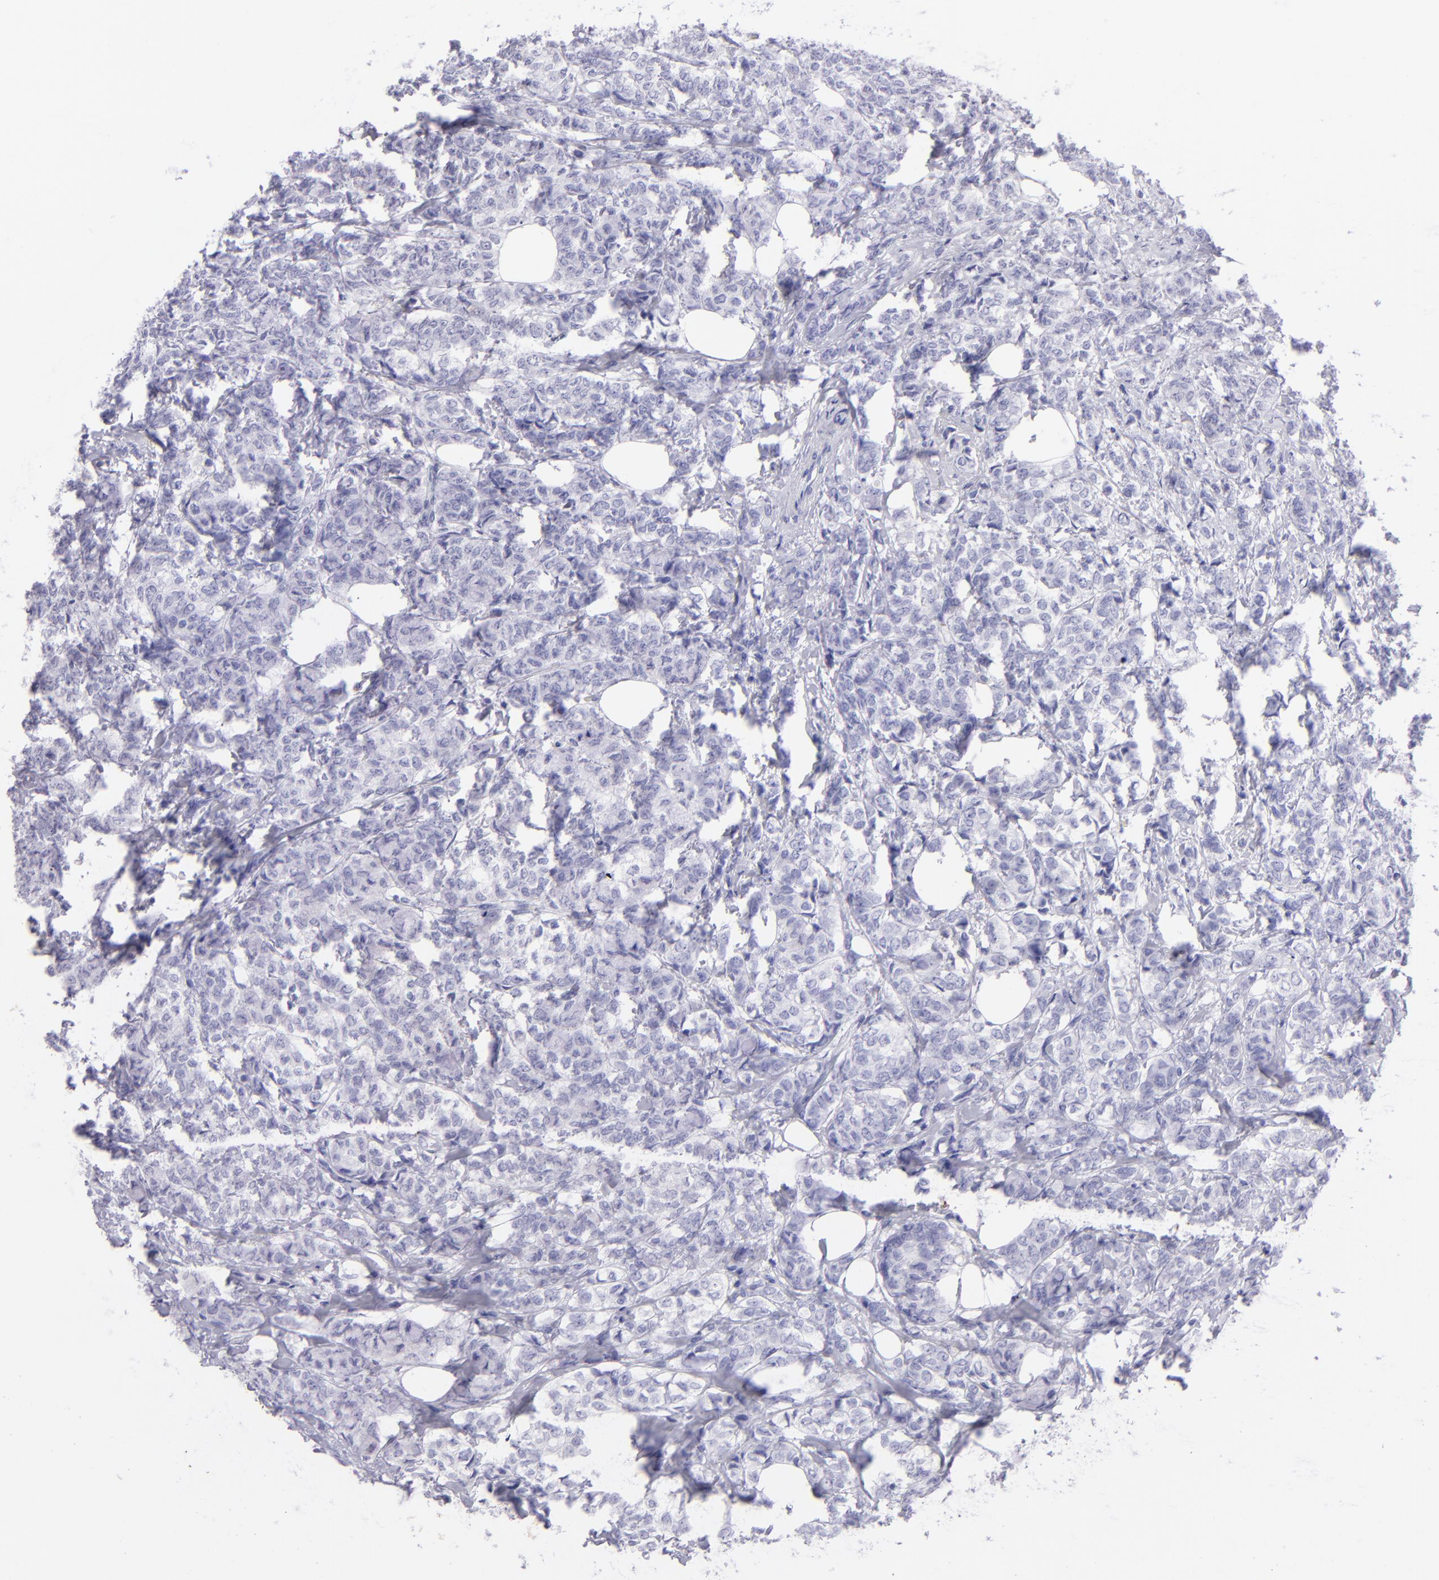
{"staining": {"intensity": "negative", "quantity": "none", "location": "none"}, "tissue": "breast cancer", "cell_type": "Tumor cells", "image_type": "cancer", "snomed": [{"axis": "morphology", "description": "Lobular carcinoma"}, {"axis": "topography", "description": "Breast"}], "caption": "Breast cancer (lobular carcinoma) stained for a protein using immunohistochemistry (IHC) reveals no expression tumor cells.", "gene": "SLC1A2", "patient": {"sex": "female", "age": 60}}